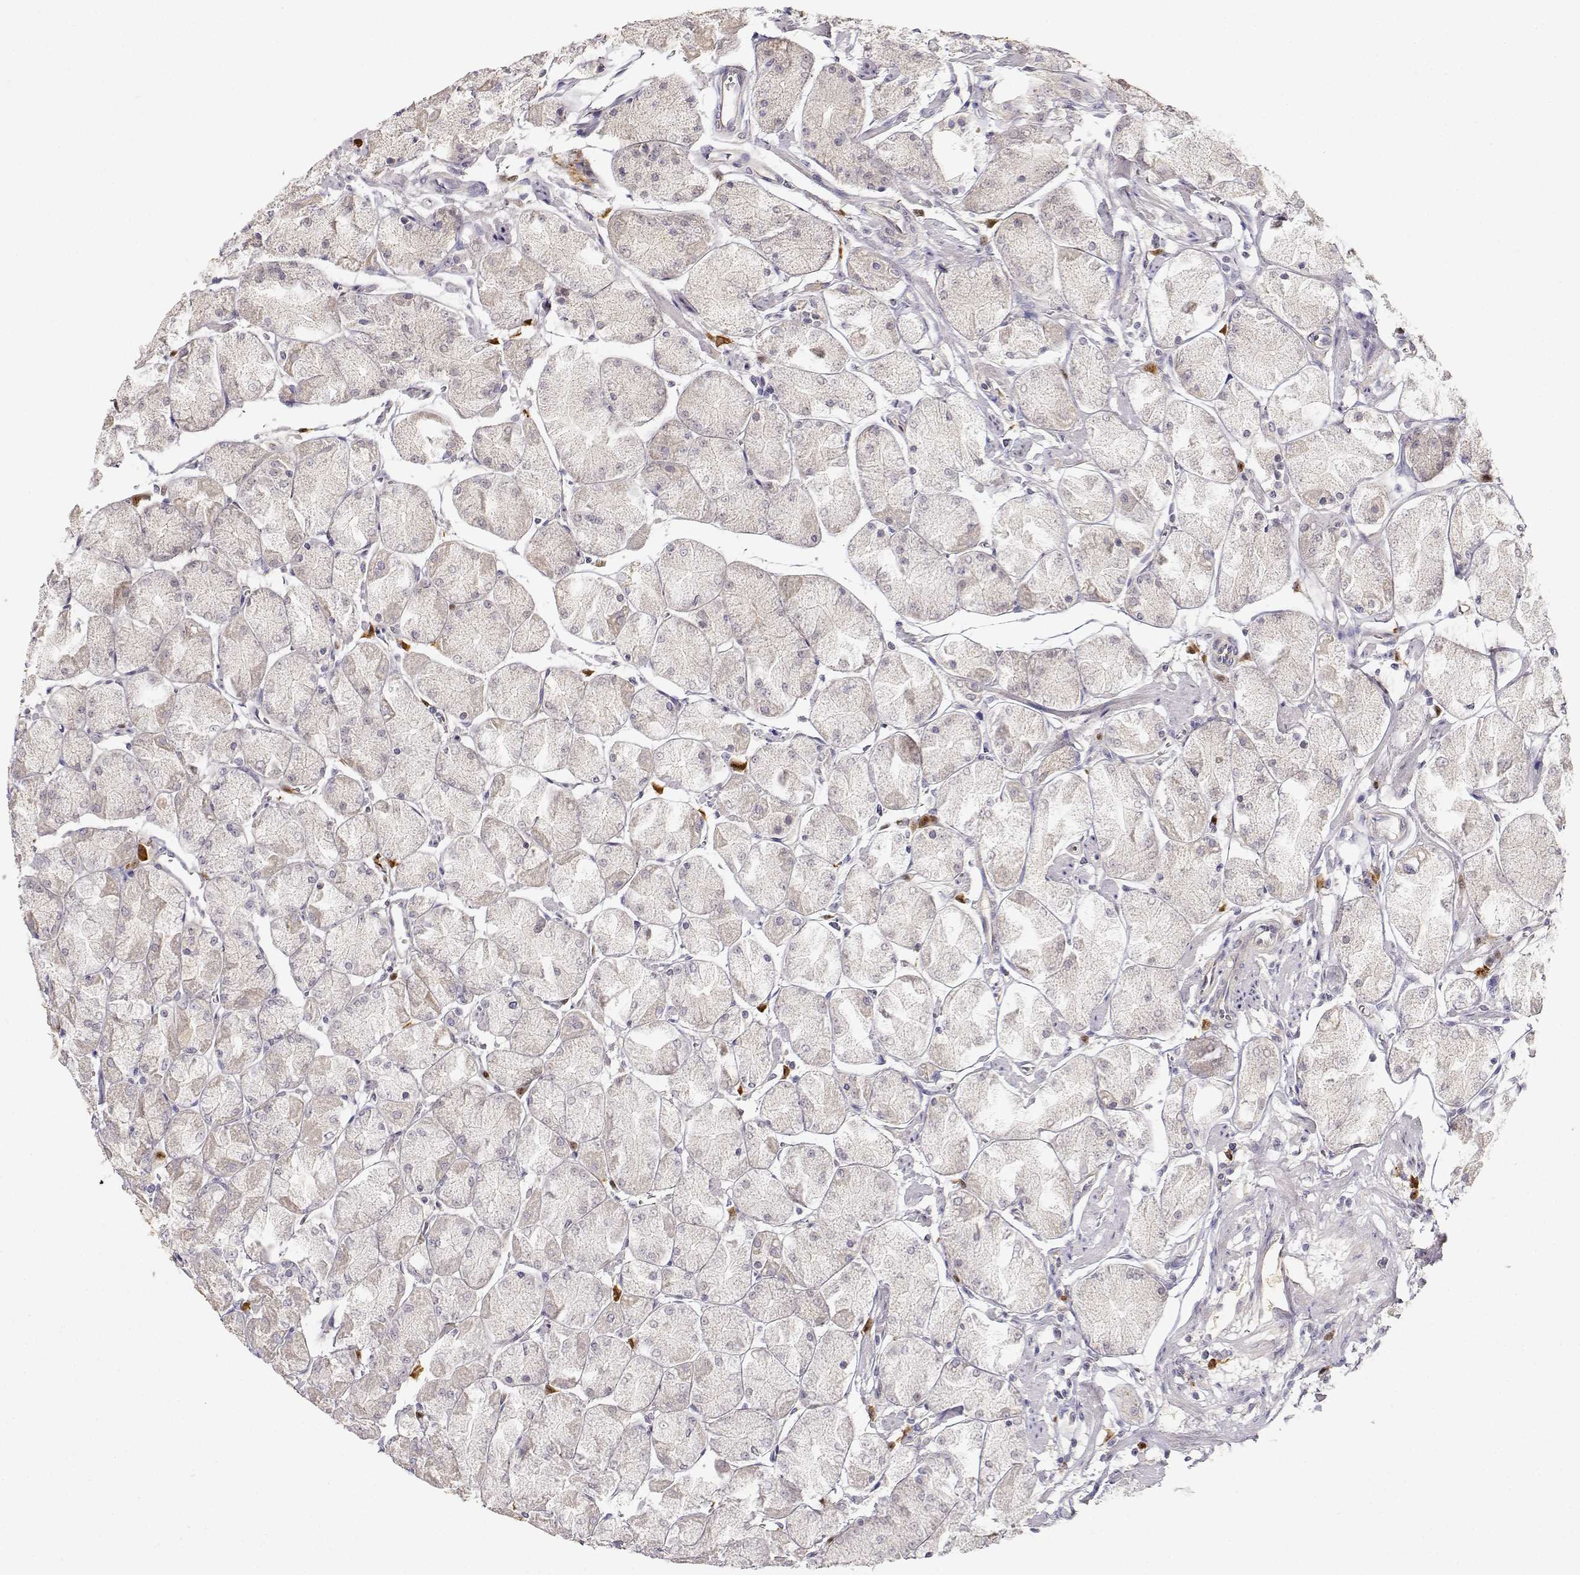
{"staining": {"intensity": "negative", "quantity": "none", "location": "none"}, "tissue": "stomach", "cell_type": "Glandular cells", "image_type": "normal", "snomed": [{"axis": "morphology", "description": "Normal tissue, NOS"}, {"axis": "topography", "description": "Stomach, upper"}], "caption": "IHC of normal stomach shows no expression in glandular cells.", "gene": "EAF2", "patient": {"sex": "male", "age": 60}}